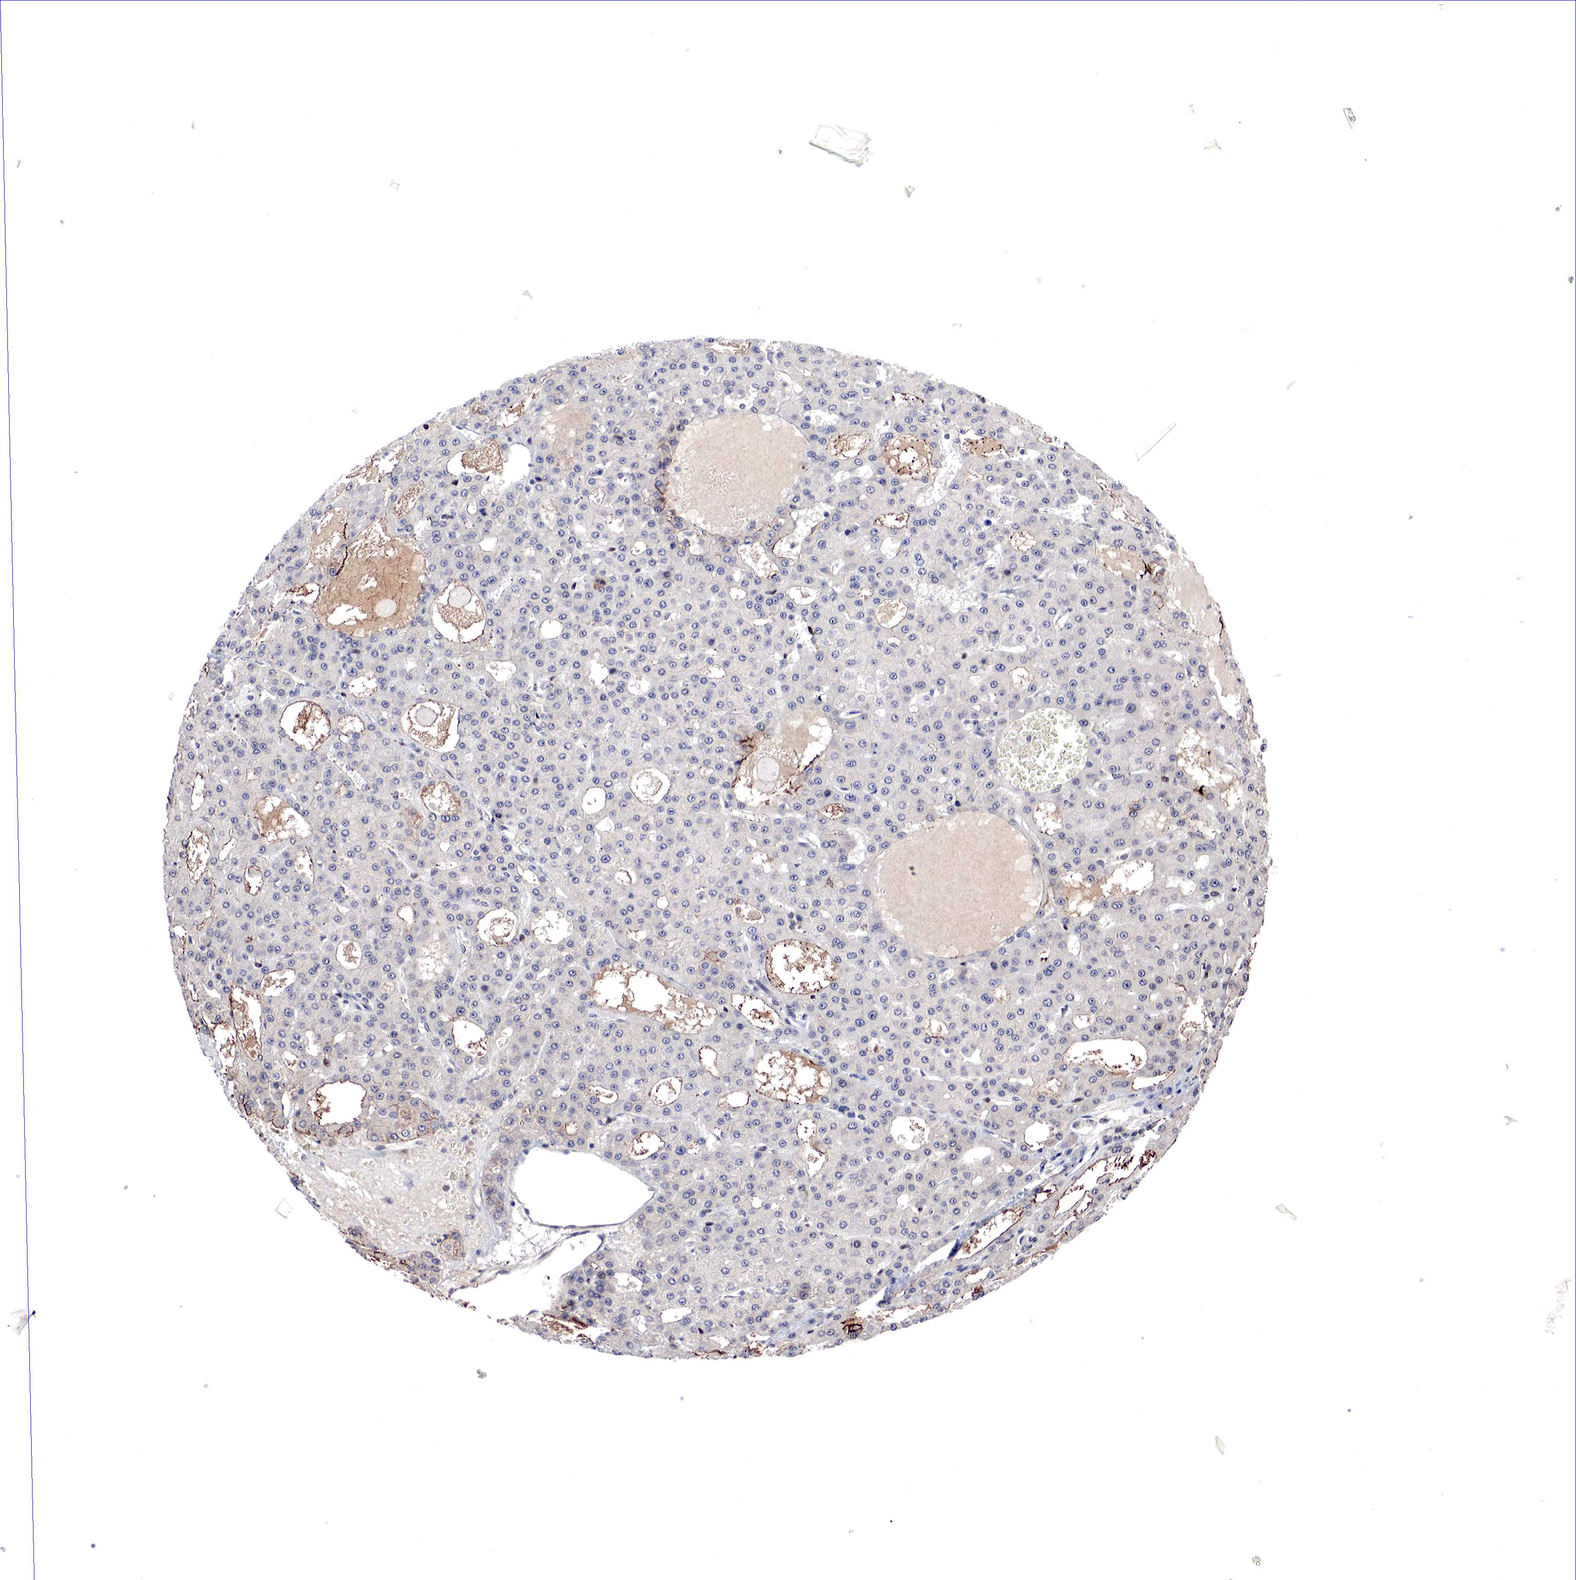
{"staining": {"intensity": "negative", "quantity": "none", "location": "none"}, "tissue": "liver cancer", "cell_type": "Tumor cells", "image_type": "cancer", "snomed": [{"axis": "morphology", "description": "Carcinoma, Hepatocellular, NOS"}, {"axis": "topography", "description": "Liver"}], "caption": "Liver hepatocellular carcinoma was stained to show a protein in brown. There is no significant positivity in tumor cells. (Immunohistochemistry, brightfield microscopy, high magnification).", "gene": "DACH2", "patient": {"sex": "male", "age": 47}}